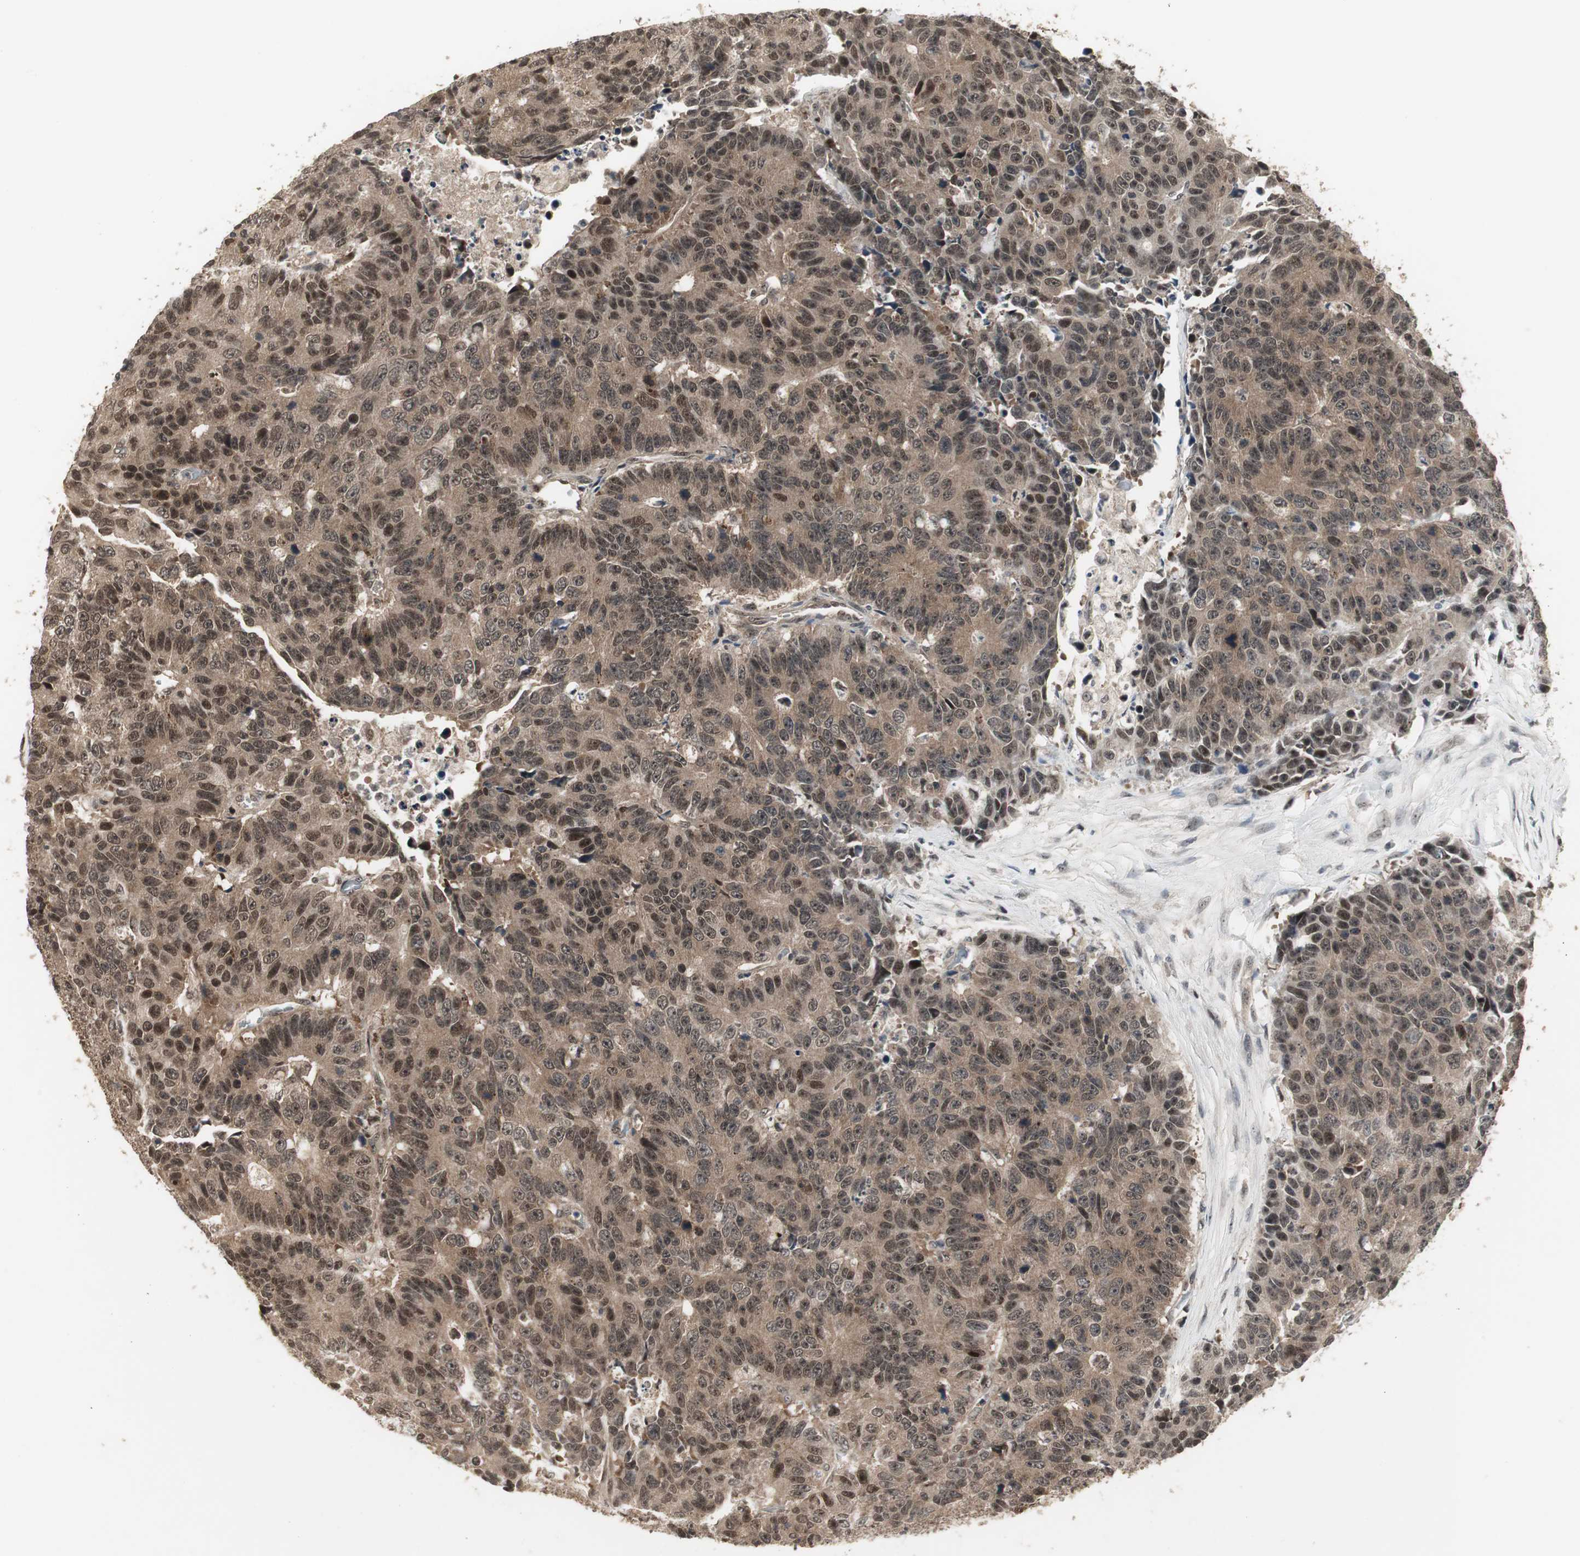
{"staining": {"intensity": "moderate", "quantity": ">75%", "location": "cytoplasmic/membranous,nuclear"}, "tissue": "colorectal cancer", "cell_type": "Tumor cells", "image_type": "cancer", "snomed": [{"axis": "morphology", "description": "Adenocarcinoma, NOS"}, {"axis": "topography", "description": "Colon"}], "caption": "Immunohistochemistry (DAB) staining of human adenocarcinoma (colorectal) demonstrates moderate cytoplasmic/membranous and nuclear protein positivity in about >75% of tumor cells.", "gene": "CSNK2B", "patient": {"sex": "female", "age": 86}}